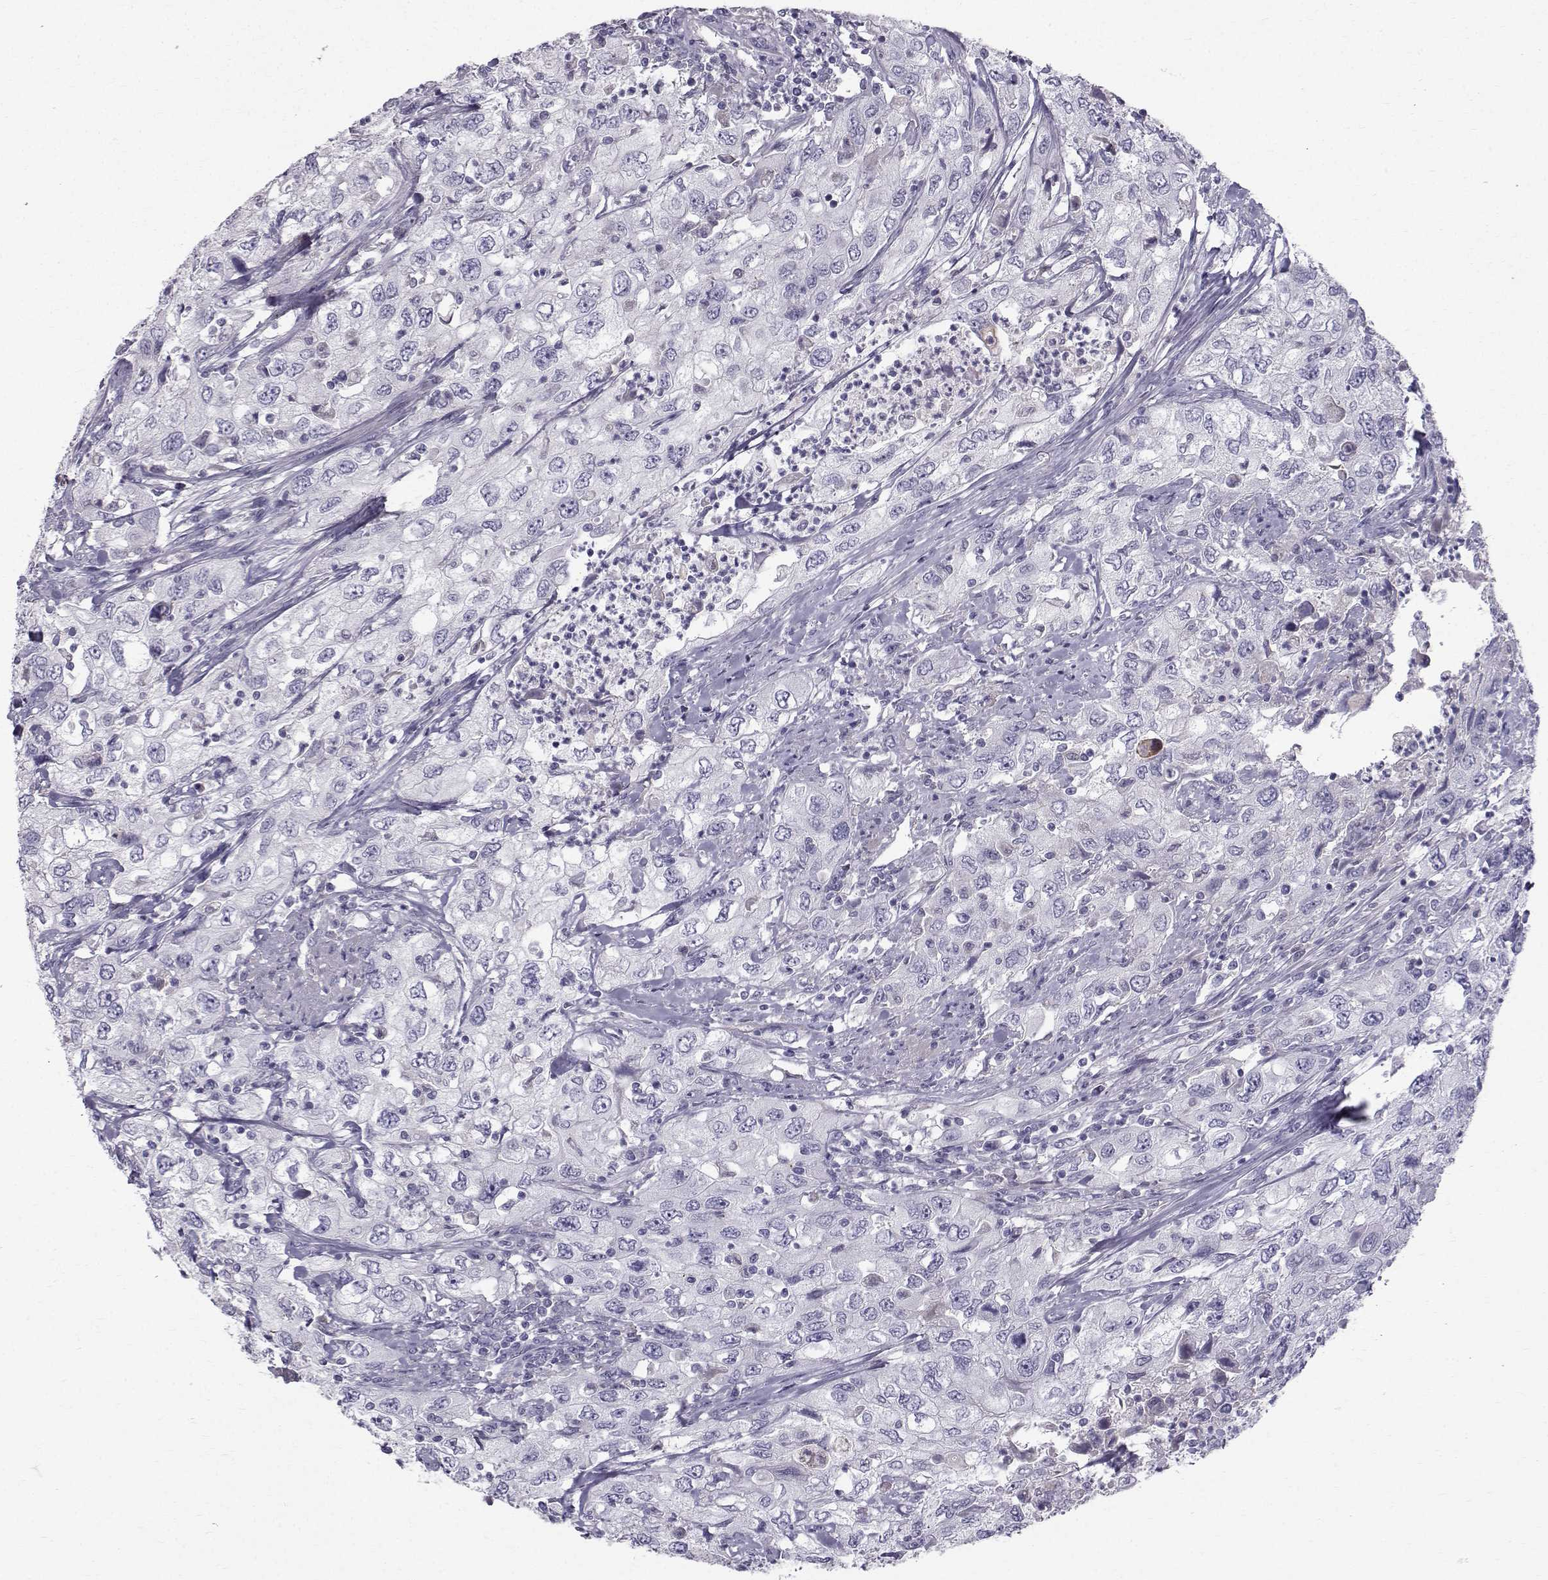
{"staining": {"intensity": "negative", "quantity": "none", "location": "none"}, "tissue": "urothelial cancer", "cell_type": "Tumor cells", "image_type": "cancer", "snomed": [{"axis": "morphology", "description": "Urothelial carcinoma, High grade"}, {"axis": "topography", "description": "Urinary bladder"}], "caption": "An image of urothelial carcinoma (high-grade) stained for a protein reveals no brown staining in tumor cells. The staining is performed using DAB (3,3'-diaminobenzidine) brown chromogen with nuclei counter-stained in using hematoxylin.", "gene": "CALCR", "patient": {"sex": "male", "age": 76}}